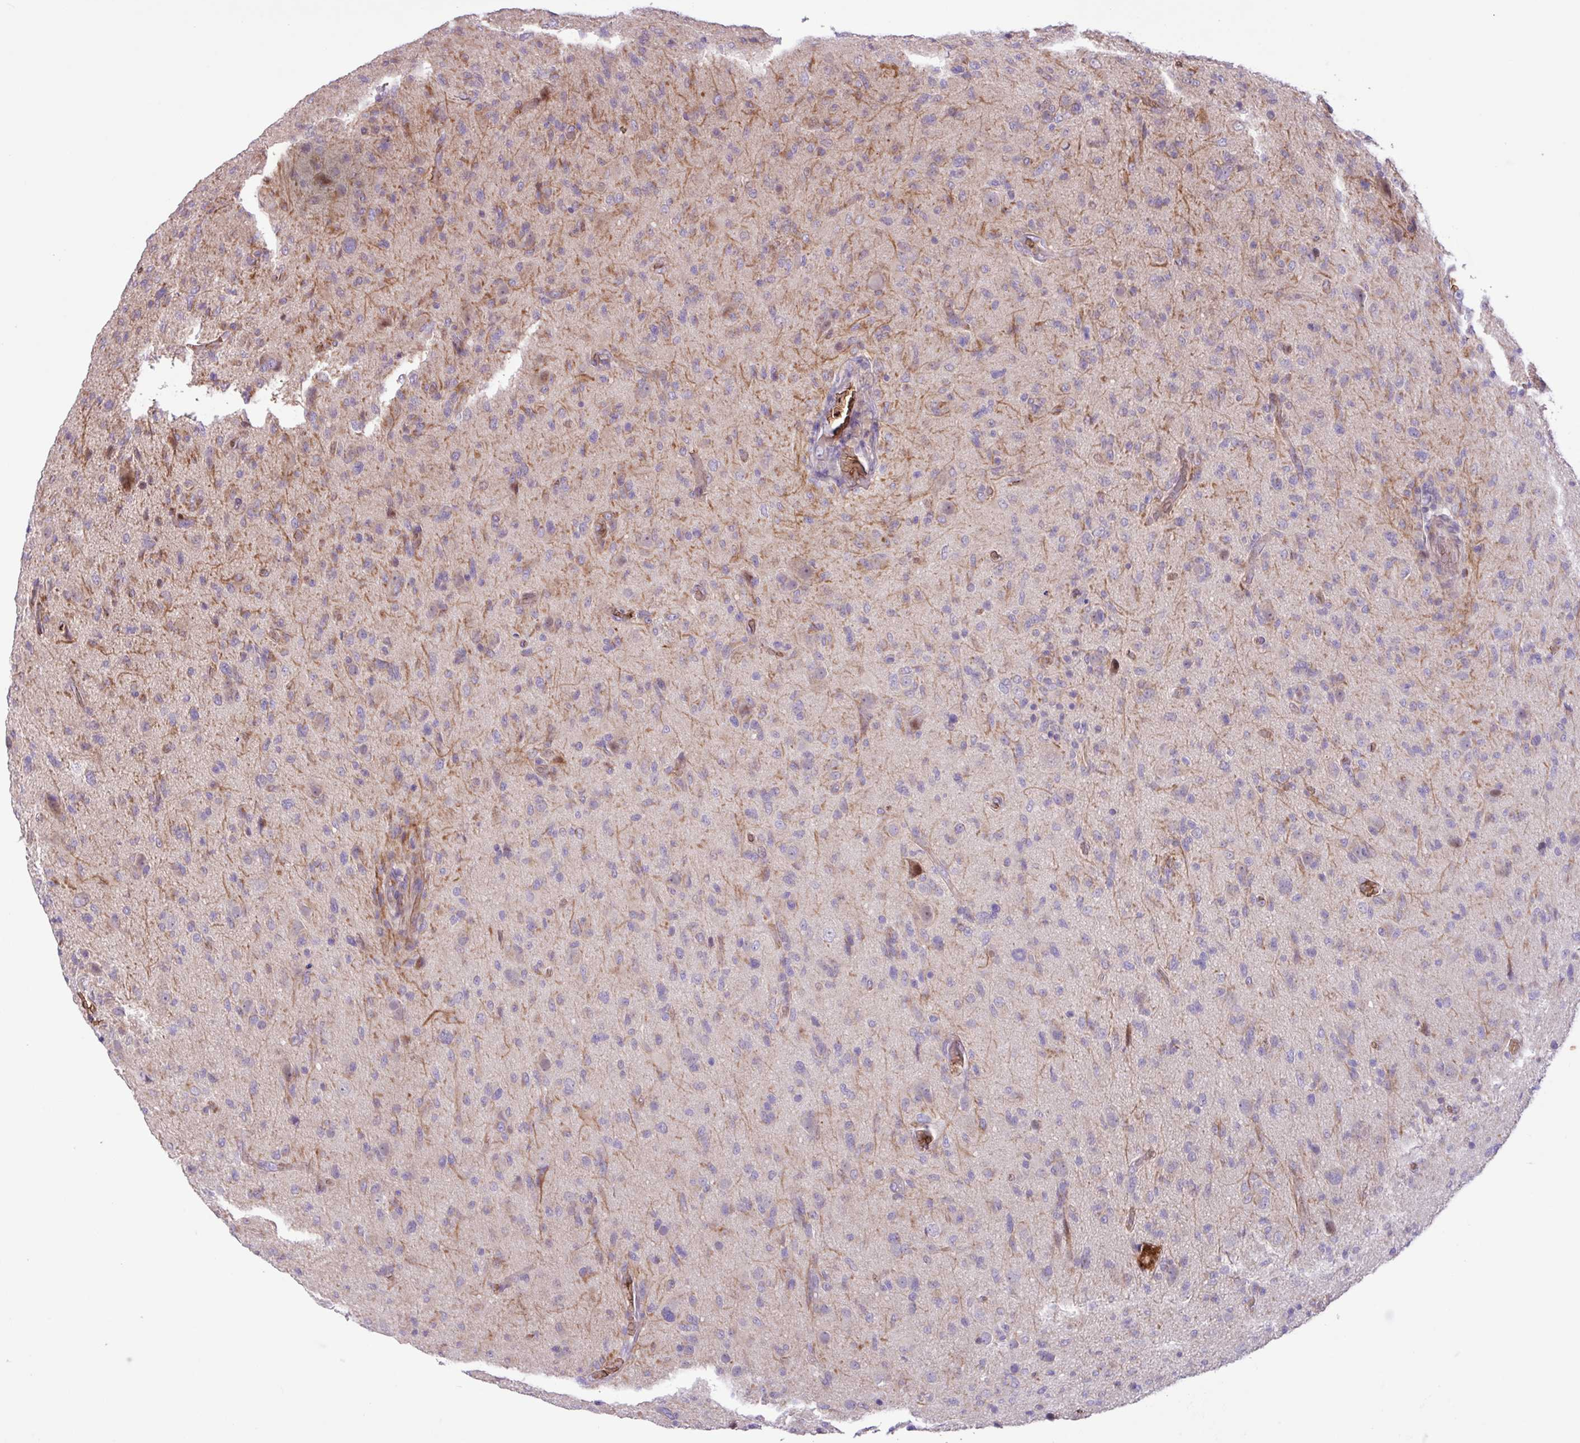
{"staining": {"intensity": "moderate", "quantity": "<25%", "location": "cytoplasmic/membranous"}, "tissue": "glioma", "cell_type": "Tumor cells", "image_type": "cancer", "snomed": [{"axis": "morphology", "description": "Glioma, malignant, High grade"}, {"axis": "topography", "description": "Brain"}], "caption": "Tumor cells demonstrate low levels of moderate cytoplasmic/membranous staining in approximately <25% of cells in human malignant high-grade glioma. (Brightfield microscopy of DAB IHC at high magnification).", "gene": "RAD21L1", "patient": {"sex": "female", "age": 57}}